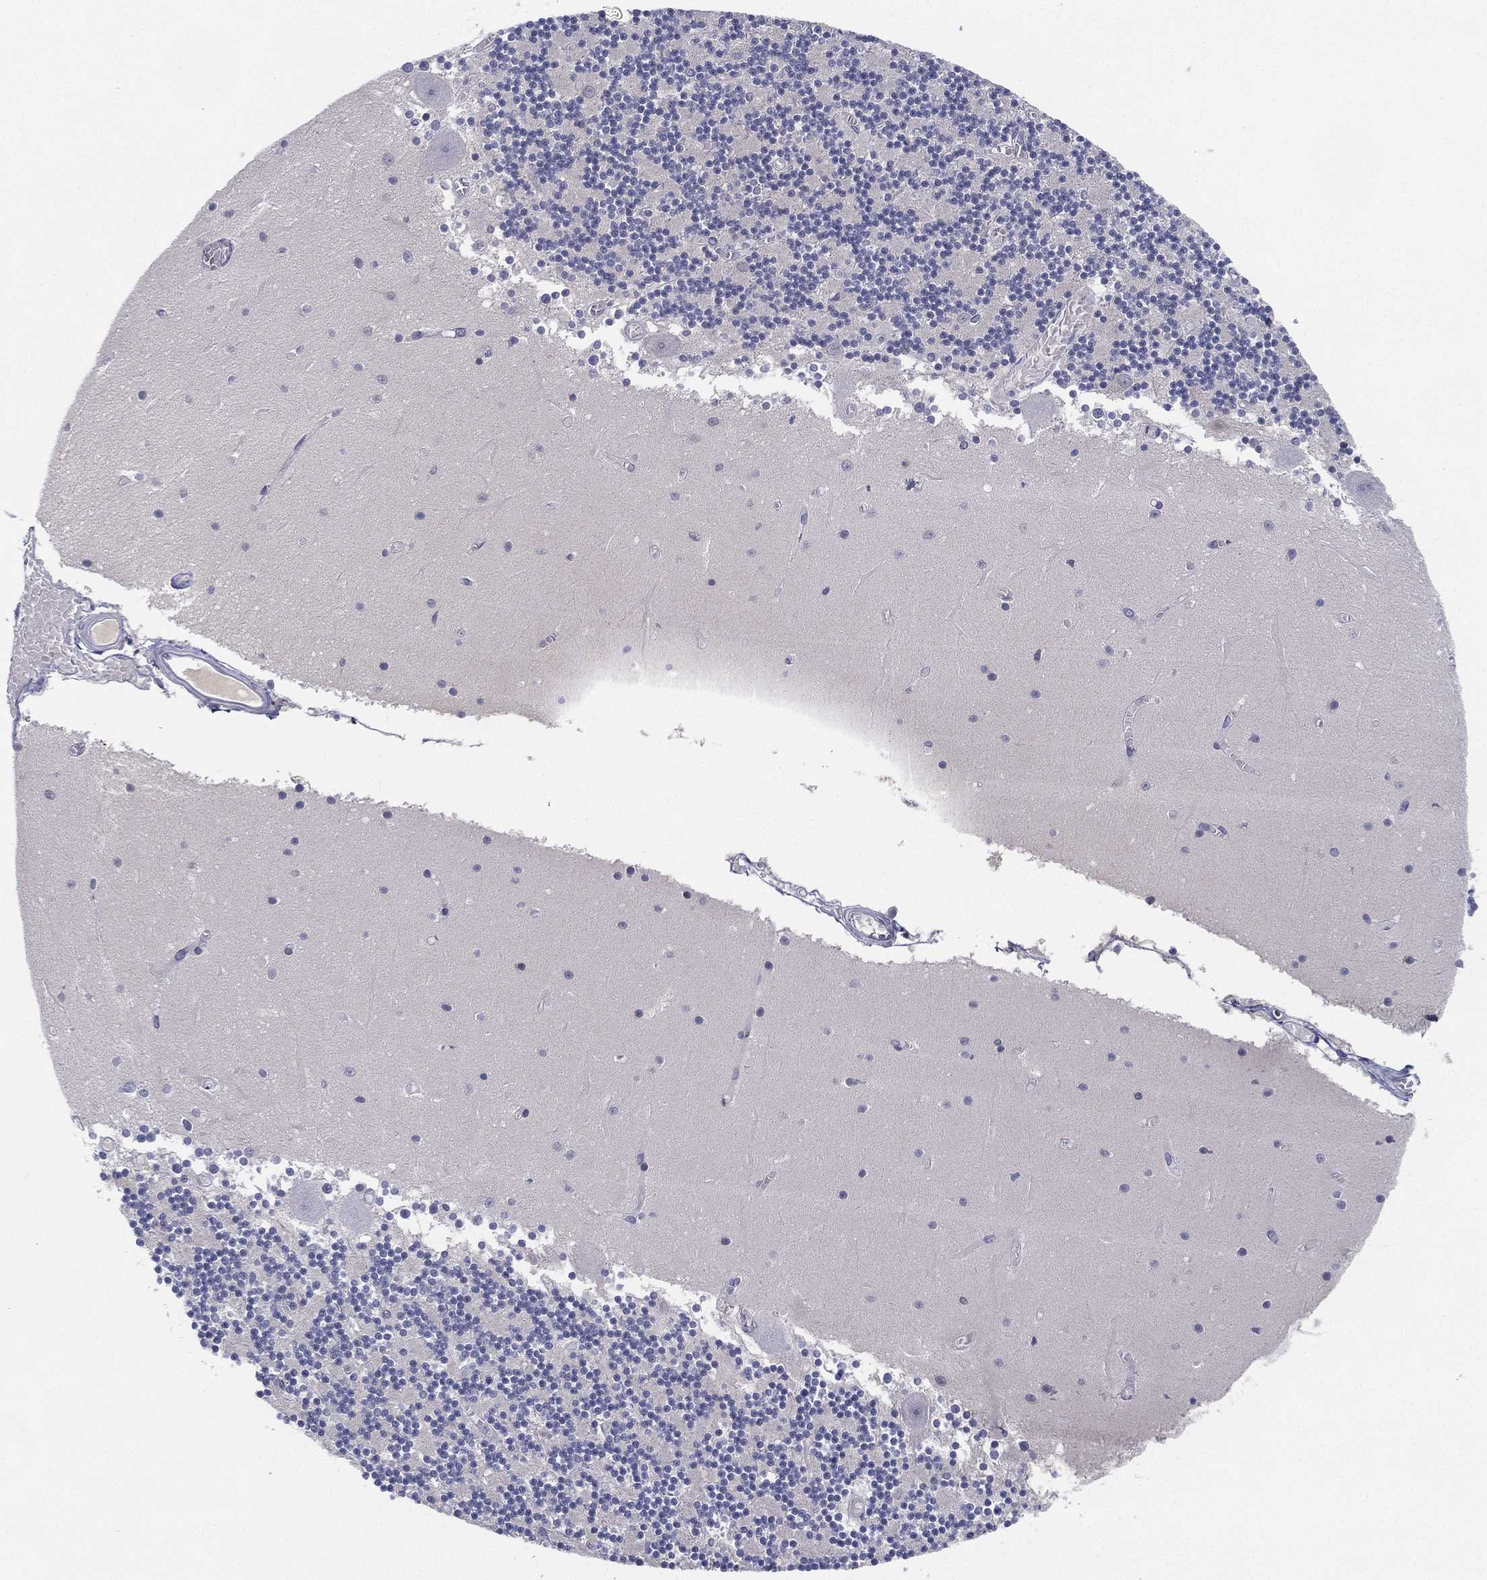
{"staining": {"intensity": "negative", "quantity": "none", "location": "none"}, "tissue": "cerebellum", "cell_type": "Cells in granular layer", "image_type": "normal", "snomed": [{"axis": "morphology", "description": "Normal tissue, NOS"}, {"axis": "topography", "description": "Cerebellum"}], "caption": "Cells in granular layer show no significant protein positivity in benign cerebellum. (Immunohistochemistry, brightfield microscopy, high magnification).", "gene": "MS4A8", "patient": {"sex": "female", "age": 28}}